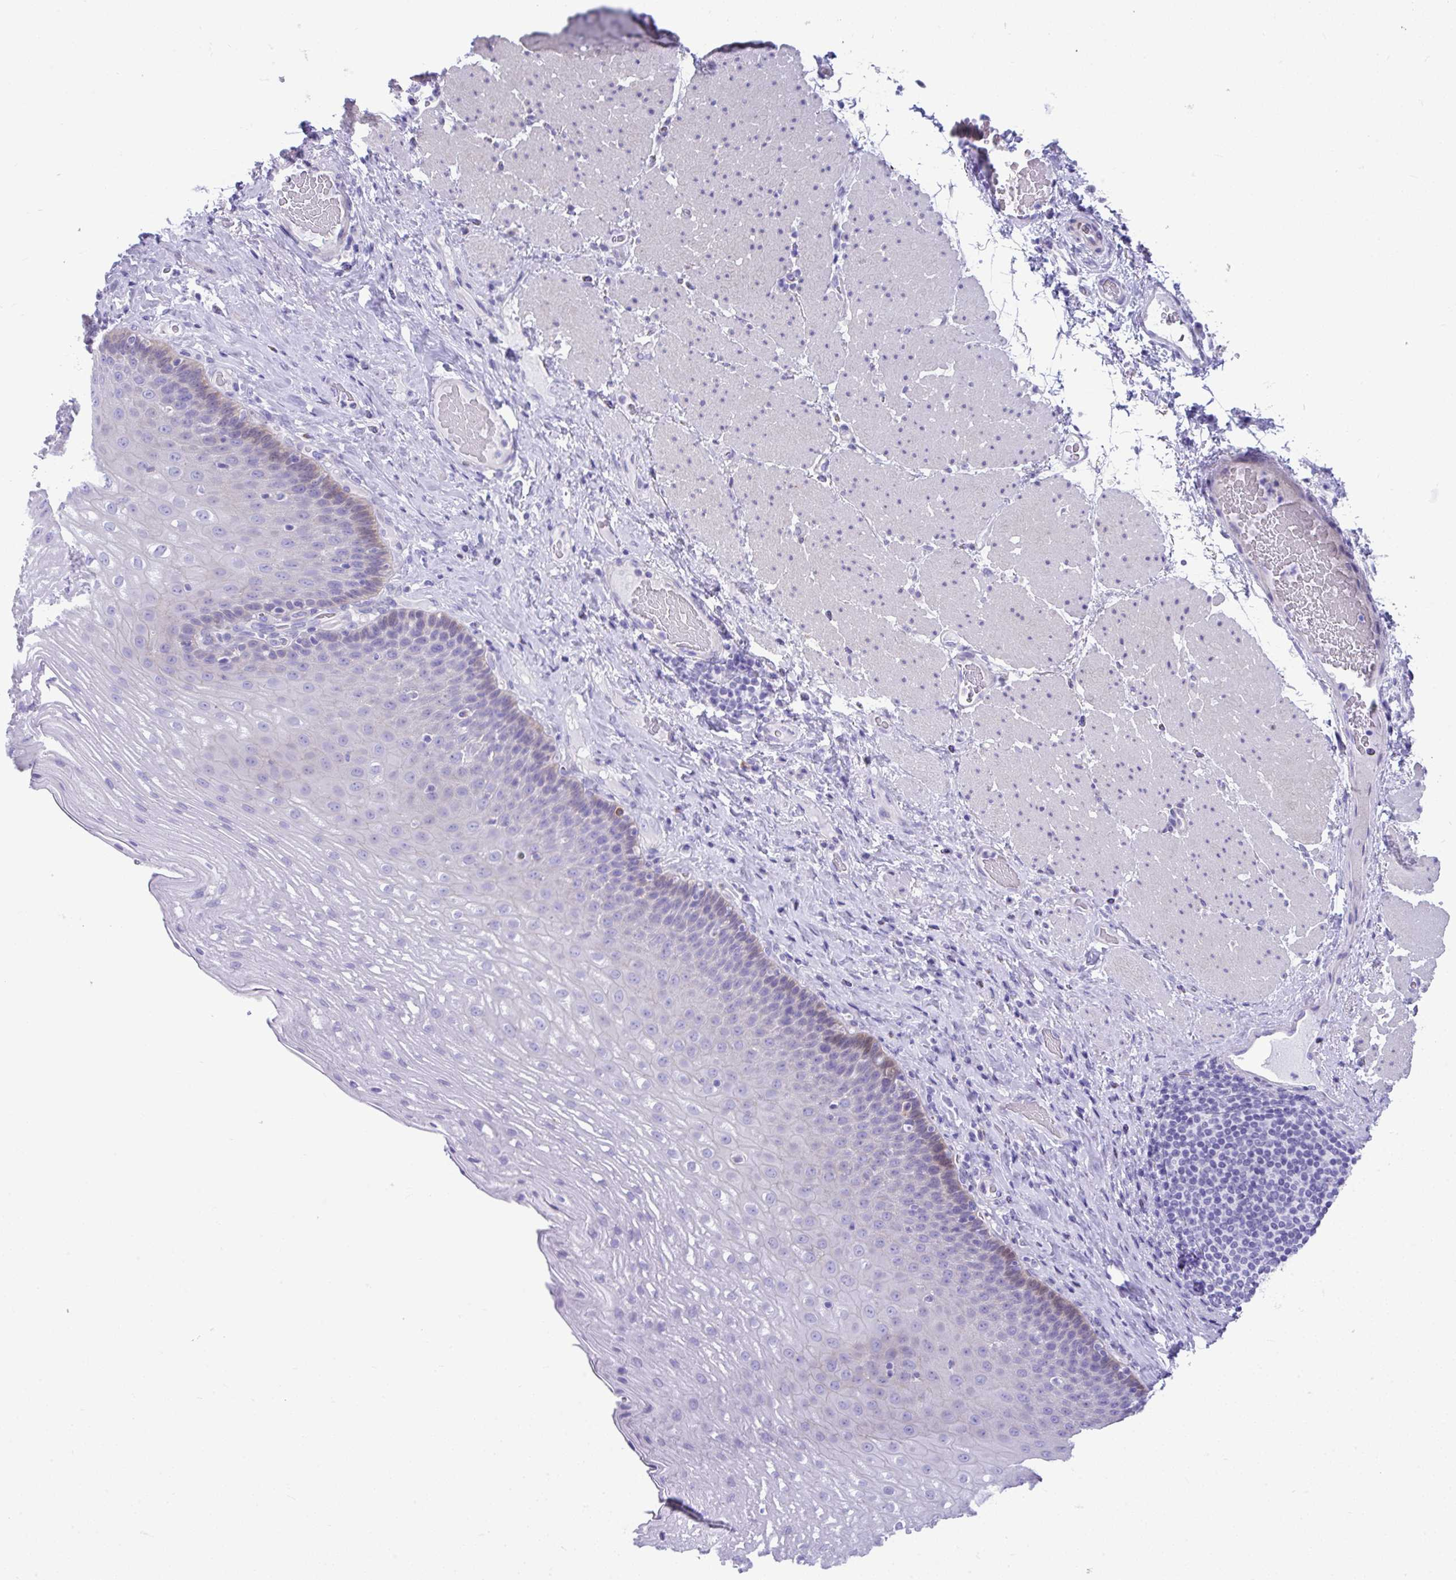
{"staining": {"intensity": "negative", "quantity": "none", "location": "none"}, "tissue": "esophagus", "cell_type": "Squamous epithelial cells", "image_type": "normal", "snomed": [{"axis": "morphology", "description": "Normal tissue, NOS"}, {"axis": "topography", "description": "Esophagus"}], "caption": "Immunohistochemistry micrograph of normal human esophagus stained for a protein (brown), which shows no expression in squamous epithelial cells.", "gene": "ISL1", "patient": {"sex": "male", "age": 62}}